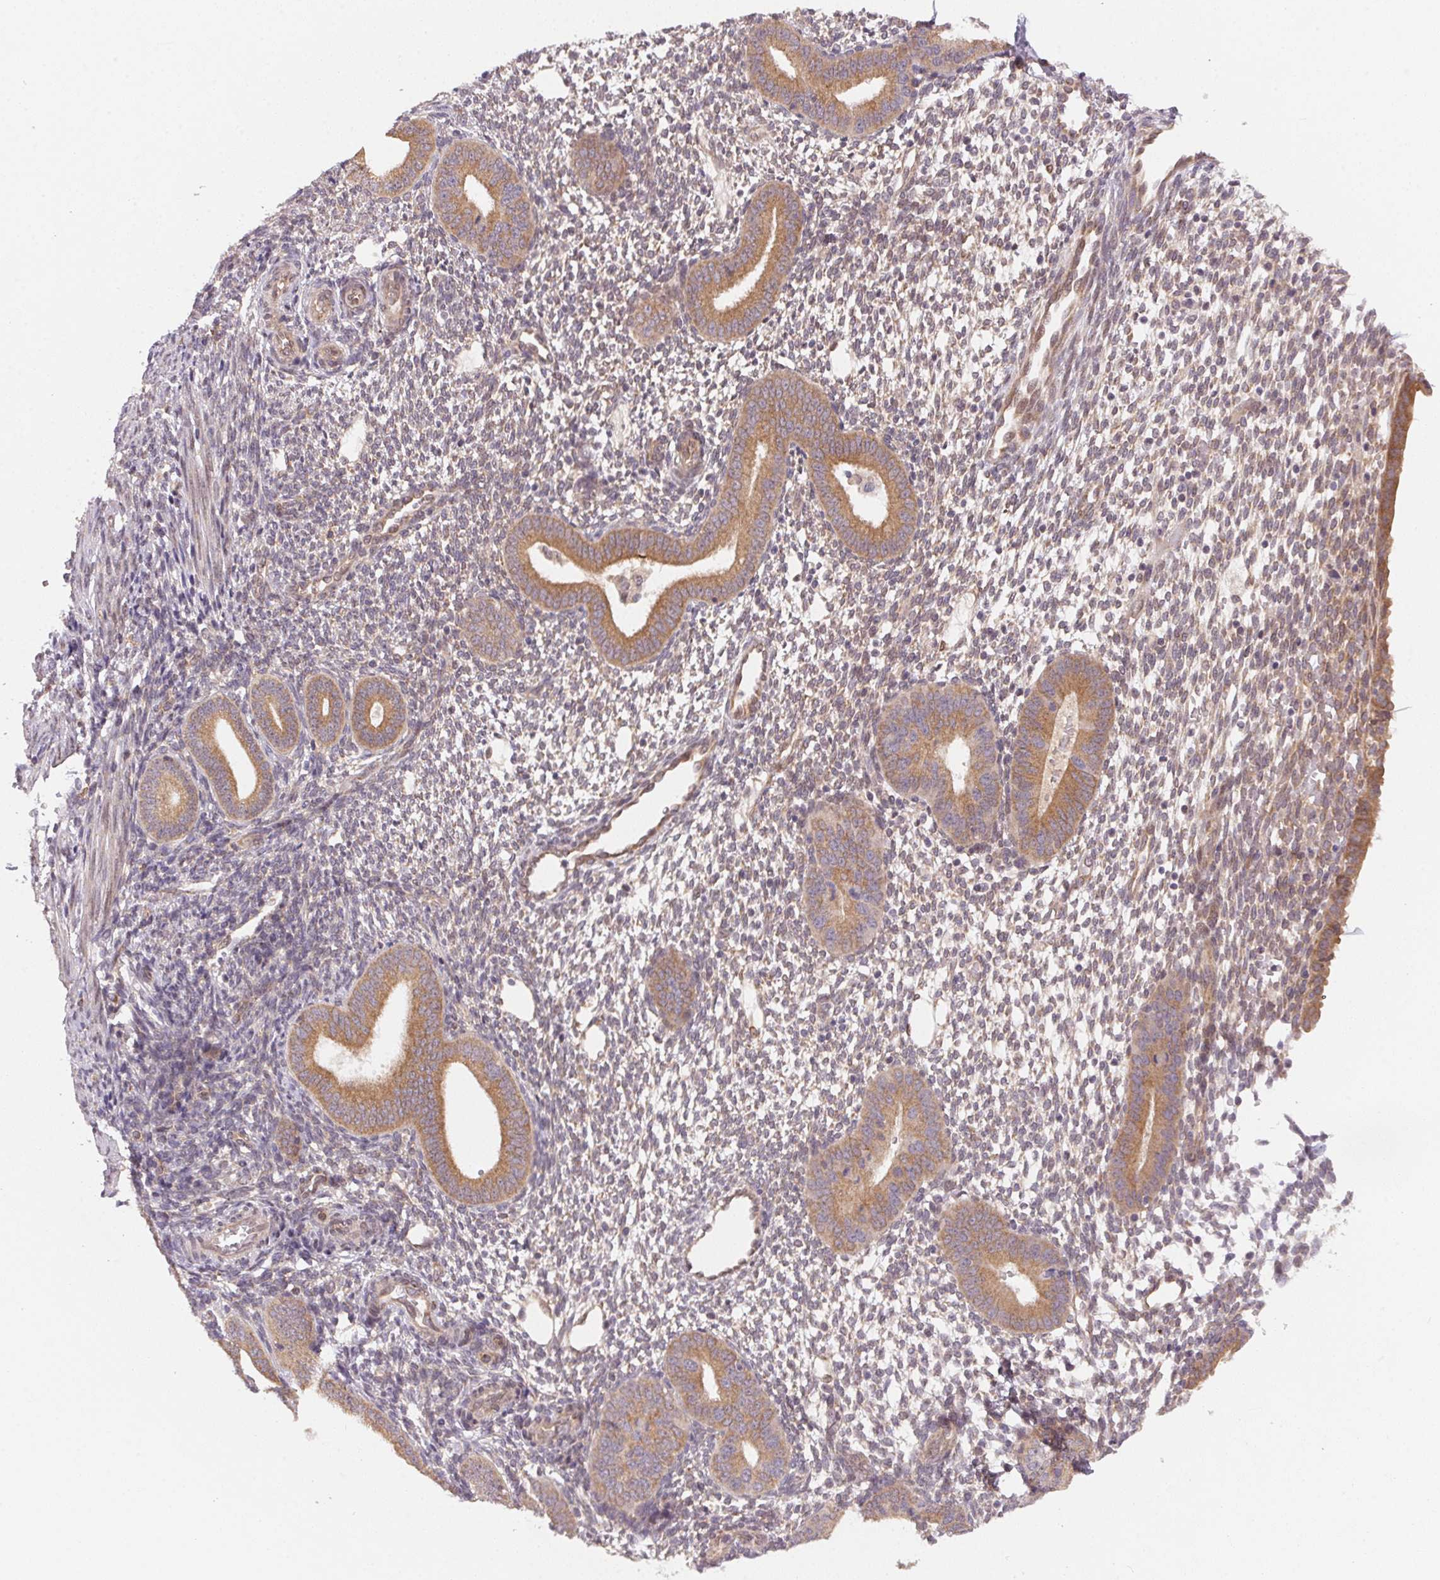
{"staining": {"intensity": "negative", "quantity": "none", "location": "none"}, "tissue": "endometrium", "cell_type": "Cells in endometrial stroma", "image_type": "normal", "snomed": [{"axis": "morphology", "description": "Normal tissue, NOS"}, {"axis": "topography", "description": "Endometrium"}], "caption": "Micrograph shows no significant protein positivity in cells in endometrial stroma of normal endometrium. (DAB IHC, high magnification).", "gene": "EI24", "patient": {"sex": "female", "age": 40}}